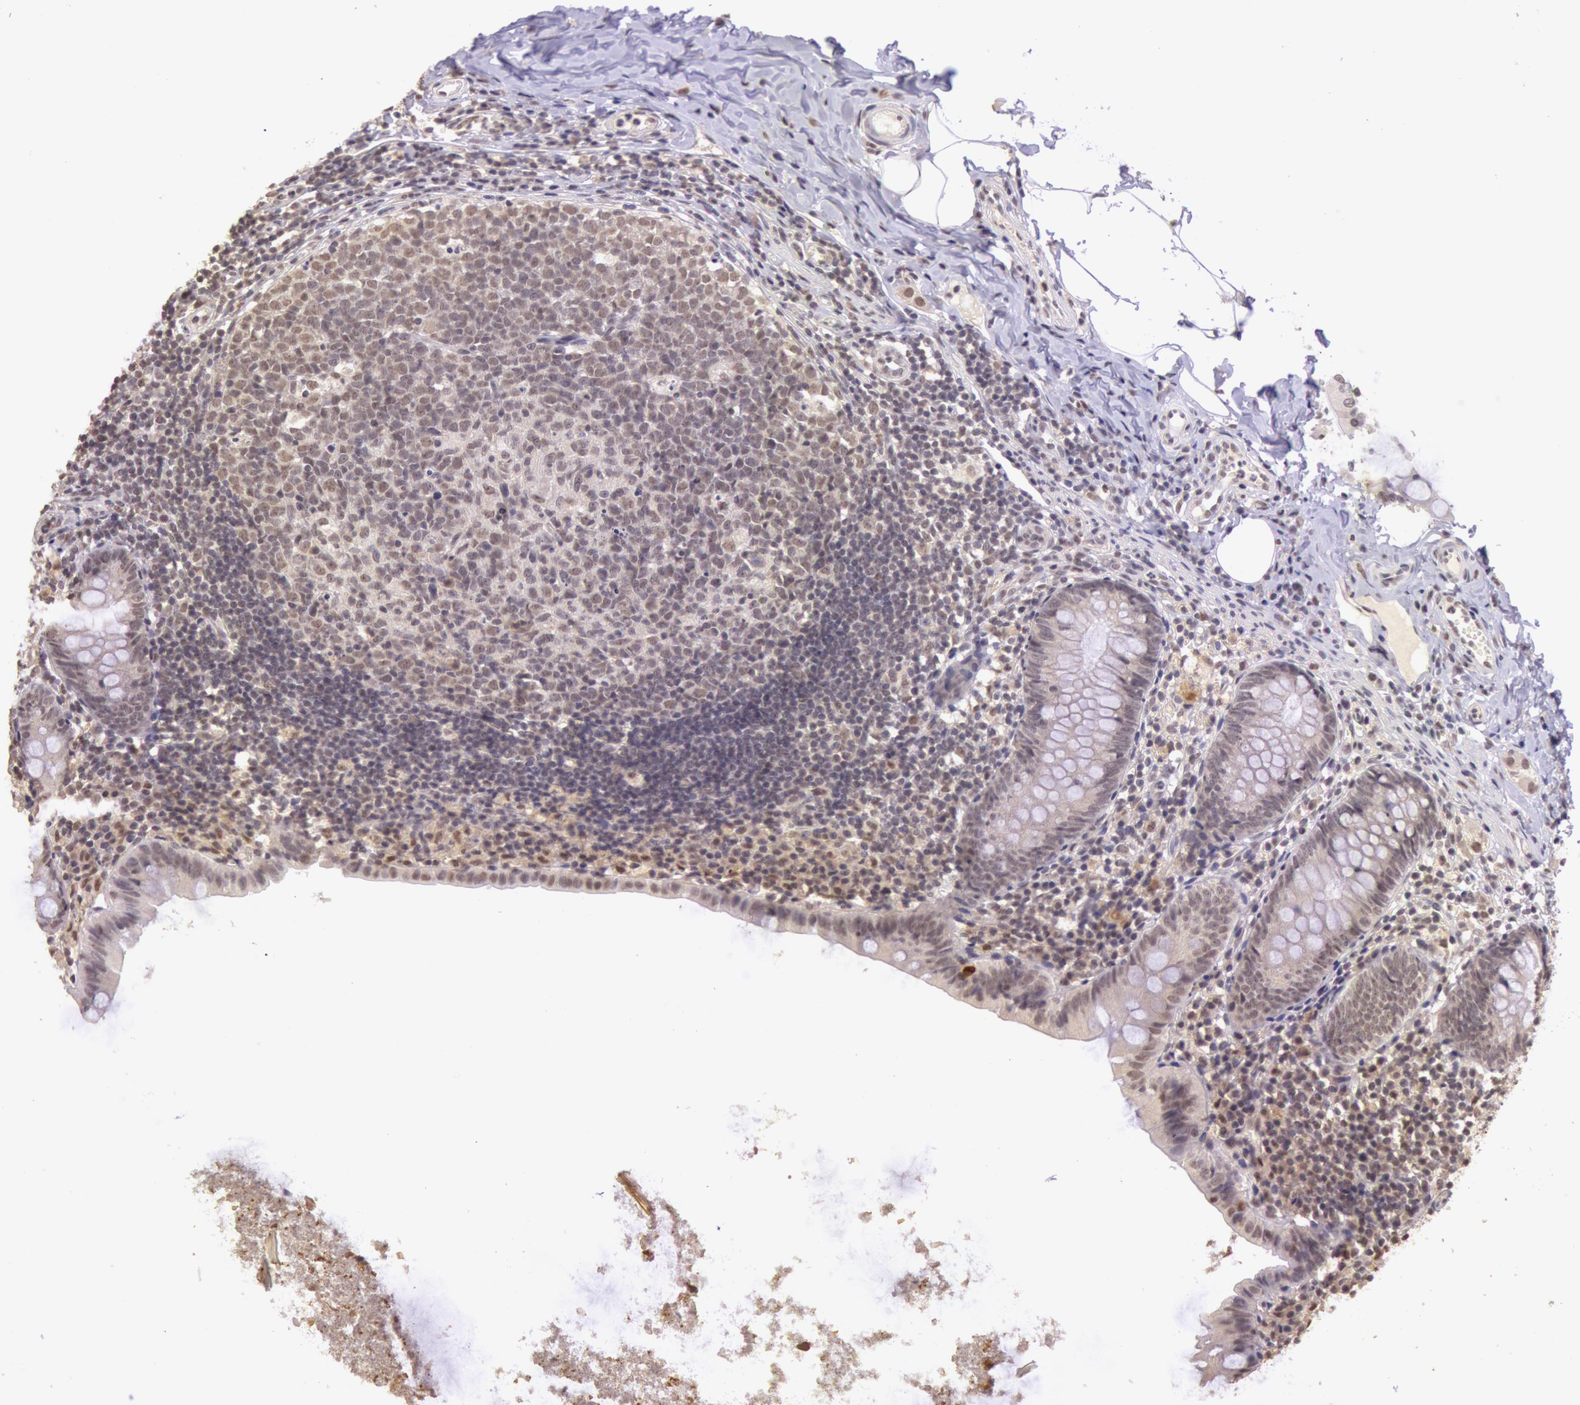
{"staining": {"intensity": "weak", "quantity": "25%-75%", "location": "cytoplasmic/membranous,nuclear"}, "tissue": "appendix", "cell_type": "Glandular cells", "image_type": "normal", "snomed": [{"axis": "morphology", "description": "Normal tissue, NOS"}, {"axis": "topography", "description": "Appendix"}], "caption": "Appendix stained for a protein reveals weak cytoplasmic/membranous,nuclear positivity in glandular cells. (brown staining indicates protein expression, while blue staining denotes nuclei).", "gene": "RTL10", "patient": {"sex": "female", "age": 9}}